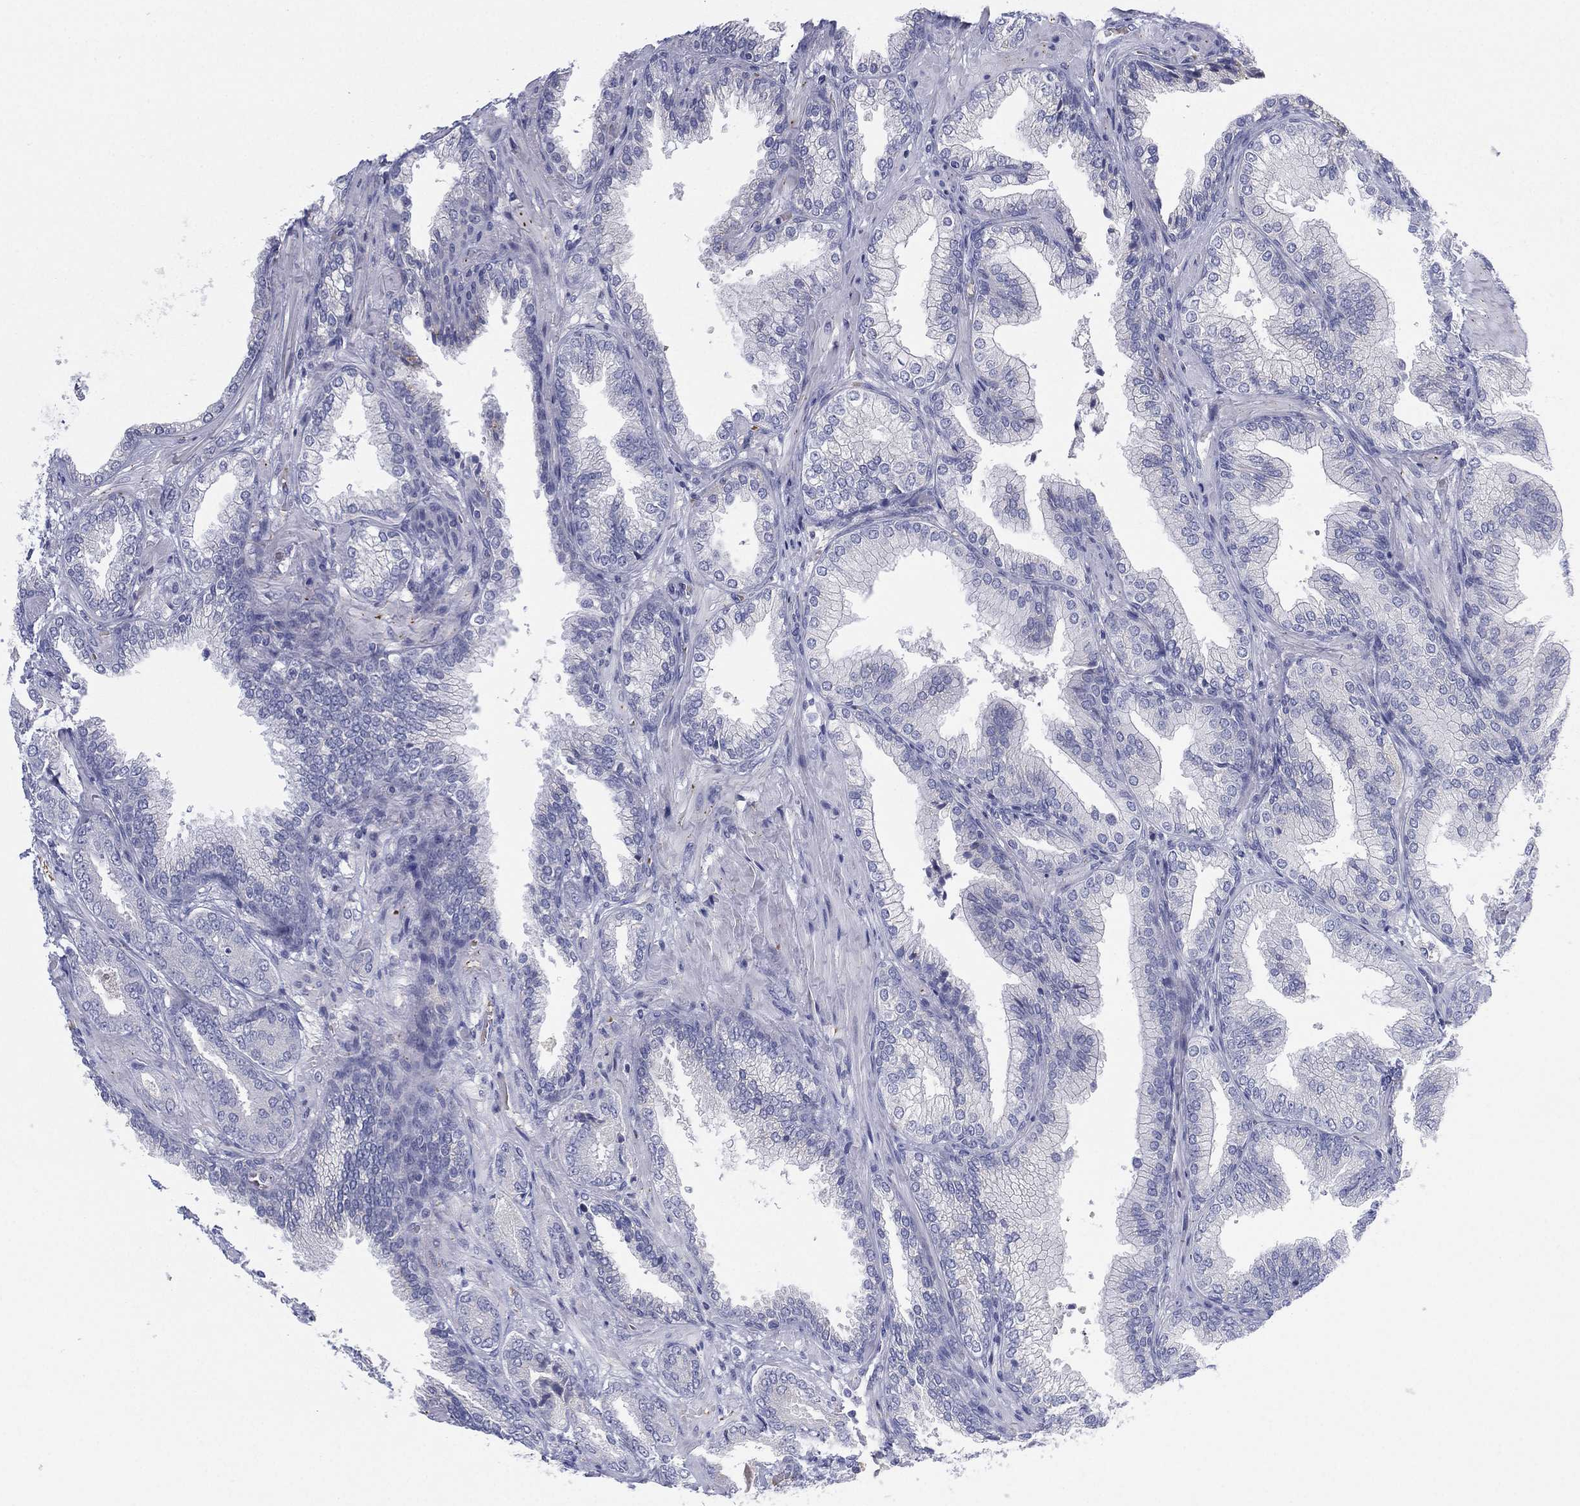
{"staining": {"intensity": "negative", "quantity": "none", "location": "none"}, "tissue": "prostate cancer", "cell_type": "Tumor cells", "image_type": "cancer", "snomed": [{"axis": "morphology", "description": "Adenocarcinoma, Low grade"}, {"axis": "topography", "description": "Prostate"}], "caption": "Tumor cells are negative for protein expression in human prostate low-grade adenocarcinoma.", "gene": "CYP2D6", "patient": {"sex": "male", "age": 68}}